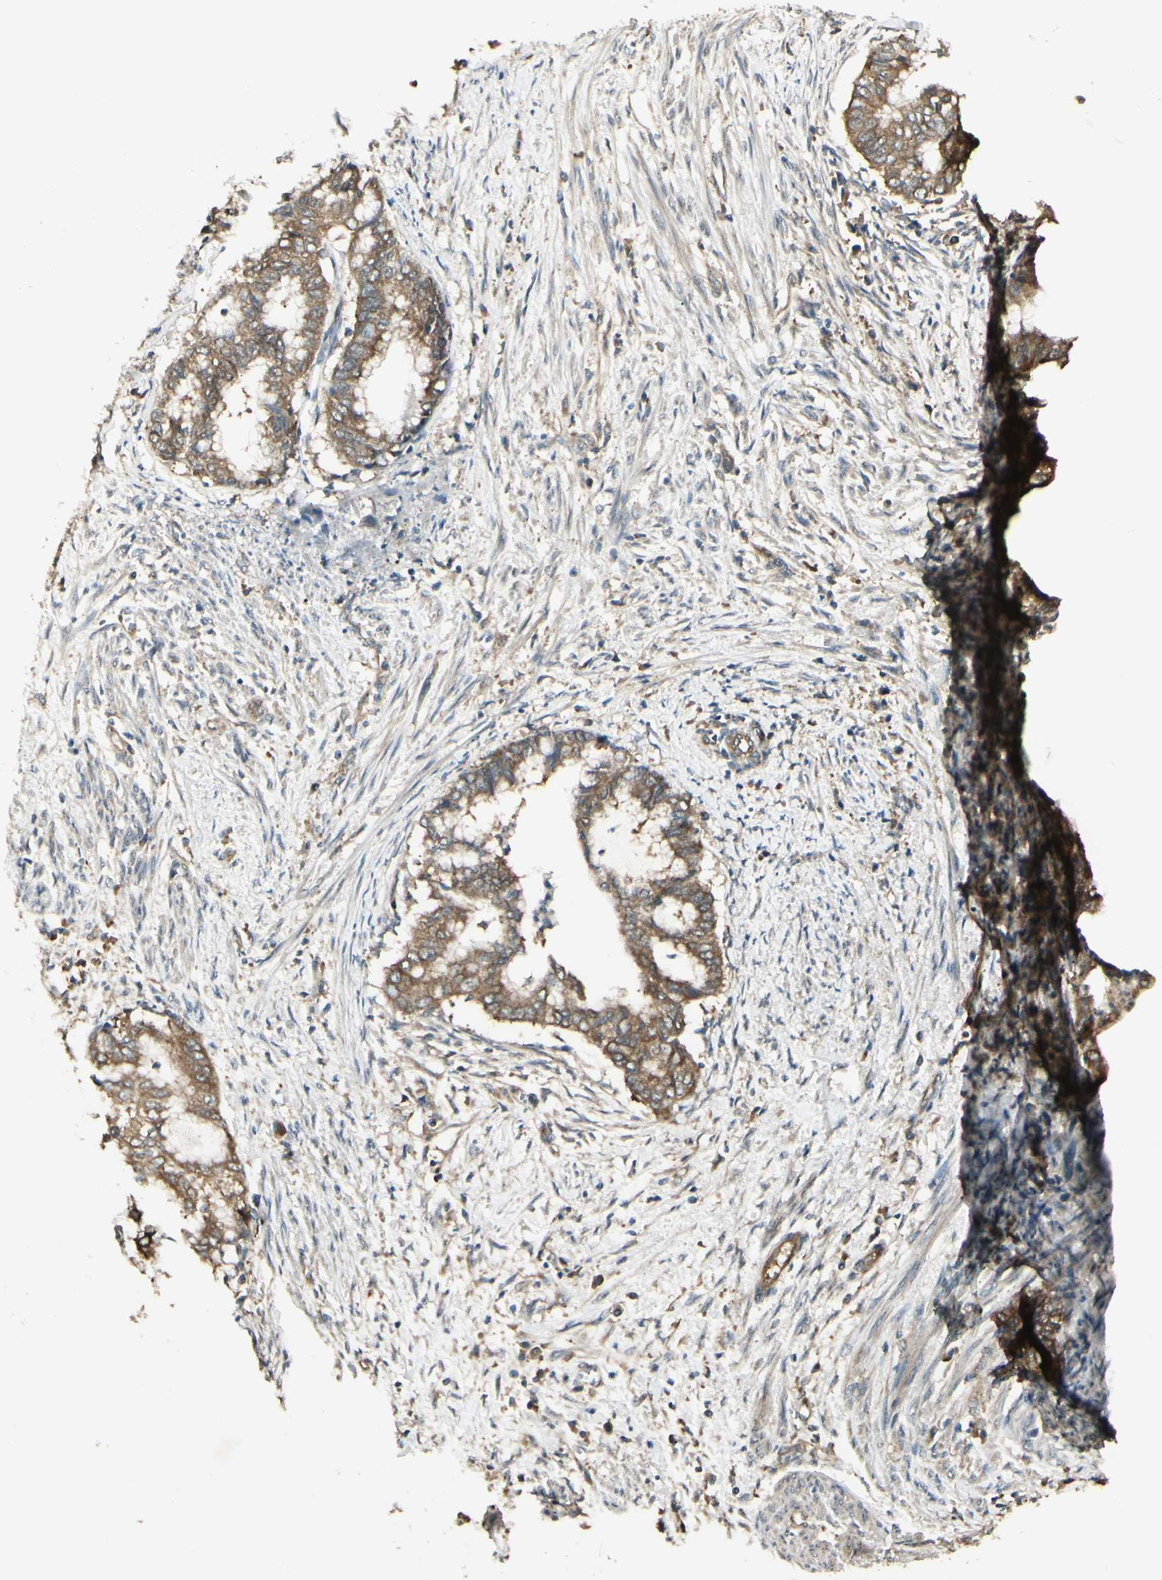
{"staining": {"intensity": "moderate", "quantity": ">75%", "location": "cytoplasmic/membranous"}, "tissue": "endometrial cancer", "cell_type": "Tumor cells", "image_type": "cancer", "snomed": [{"axis": "morphology", "description": "Necrosis, NOS"}, {"axis": "morphology", "description": "Adenocarcinoma, NOS"}, {"axis": "topography", "description": "Endometrium"}], "caption": "Adenocarcinoma (endometrial) stained with a protein marker displays moderate staining in tumor cells.", "gene": "CCT7", "patient": {"sex": "female", "age": 79}}